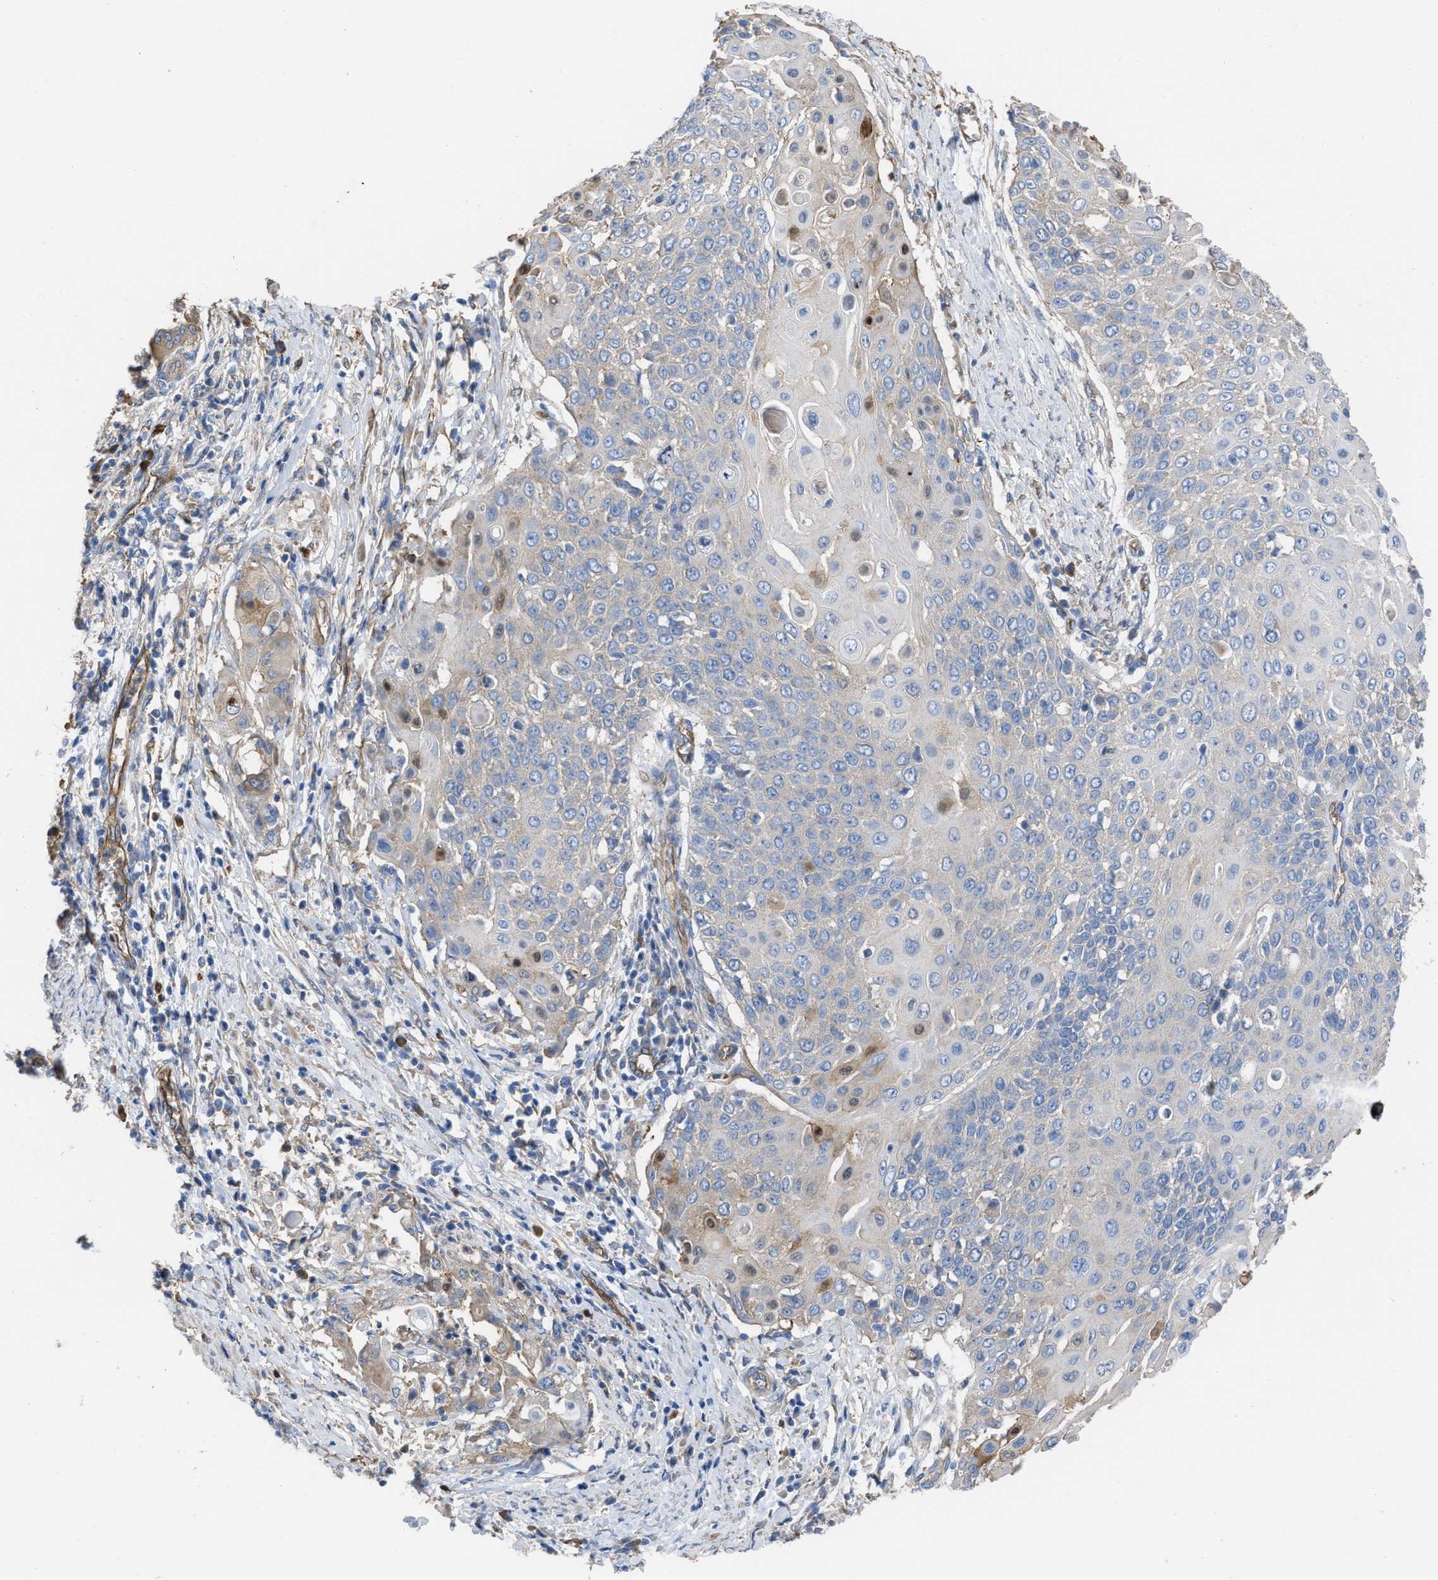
{"staining": {"intensity": "weak", "quantity": "<25%", "location": "cytoplasmic/membranous"}, "tissue": "cervical cancer", "cell_type": "Tumor cells", "image_type": "cancer", "snomed": [{"axis": "morphology", "description": "Squamous cell carcinoma, NOS"}, {"axis": "topography", "description": "Cervix"}], "caption": "Cervical cancer was stained to show a protein in brown. There is no significant positivity in tumor cells. (Brightfield microscopy of DAB (3,3'-diaminobenzidine) immunohistochemistry (IHC) at high magnification).", "gene": "TRIOBP", "patient": {"sex": "female", "age": 39}}